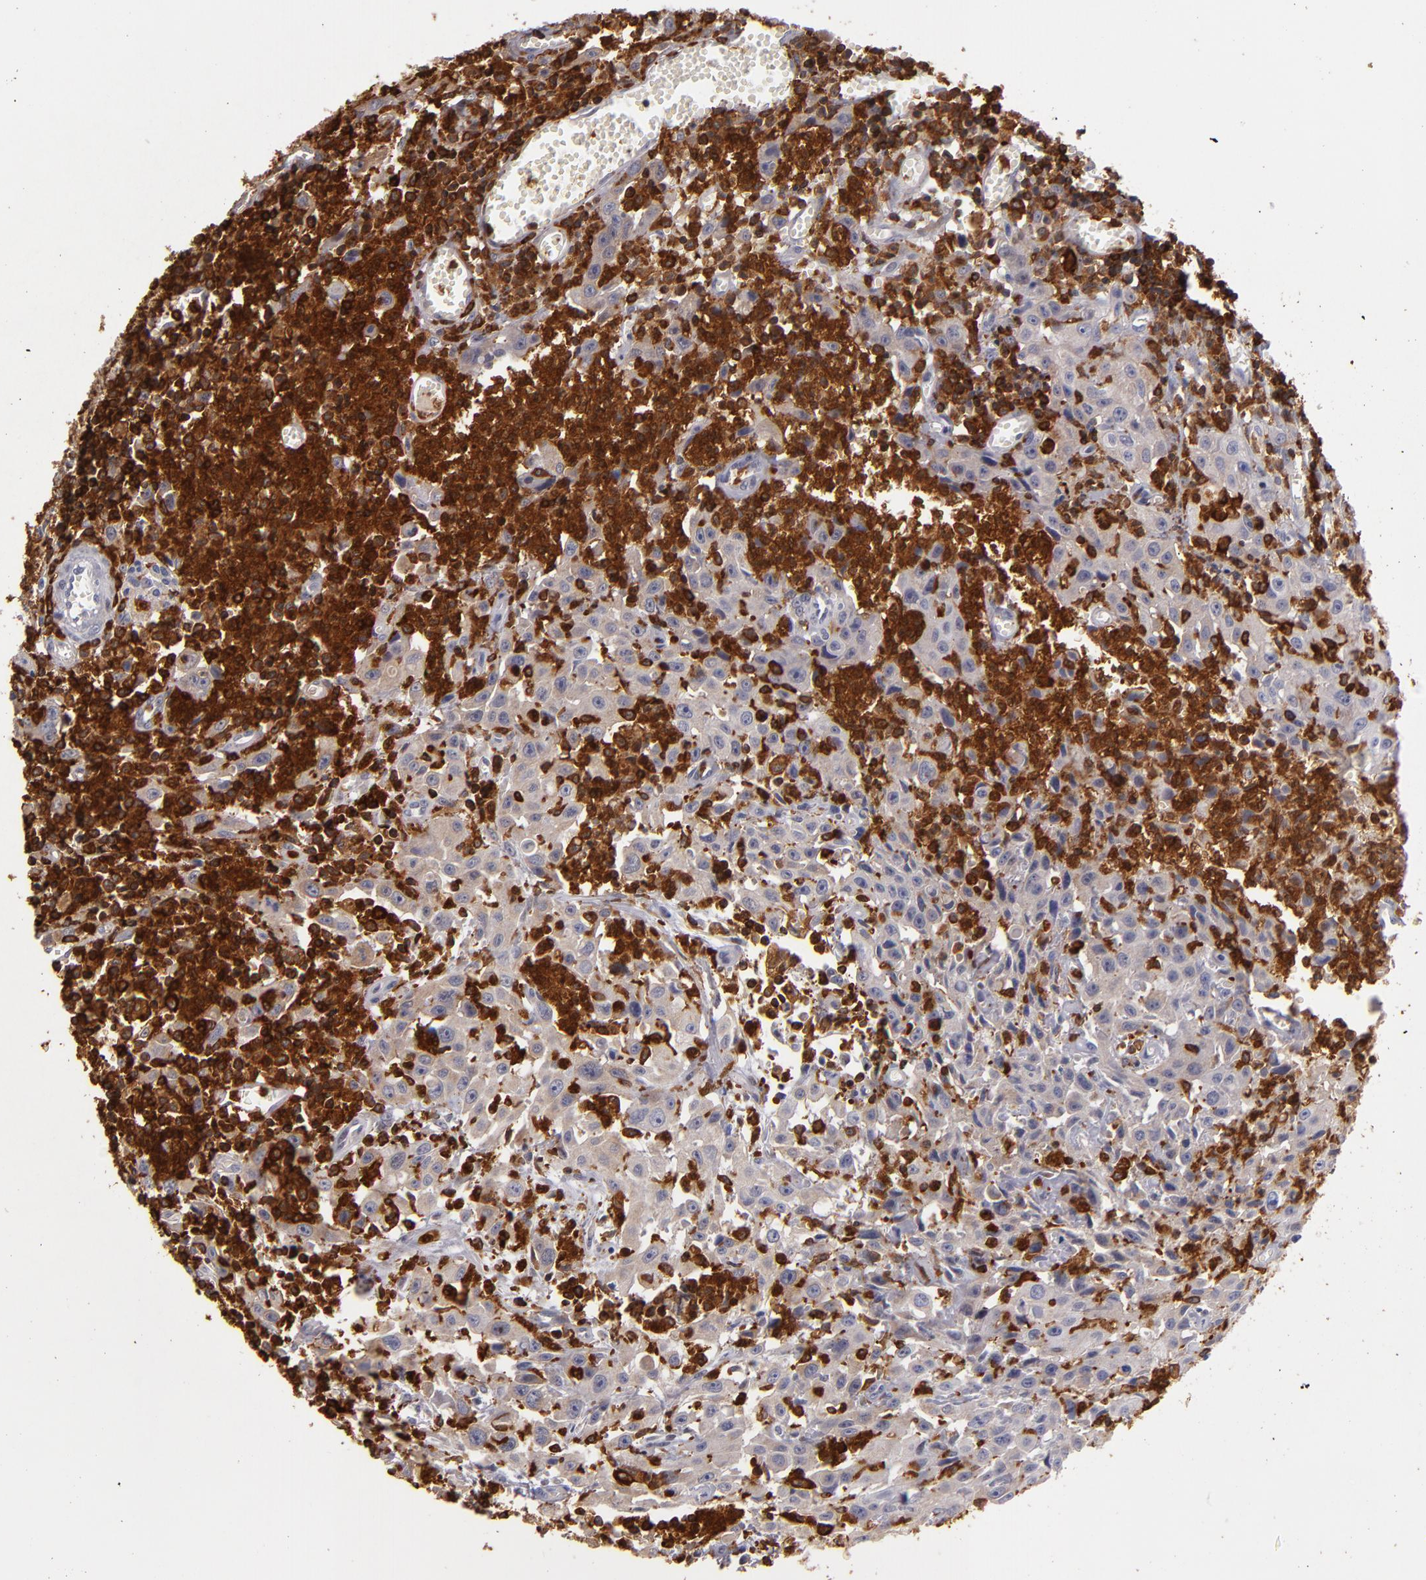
{"staining": {"intensity": "weak", "quantity": ">75%", "location": "cytoplasmic/membranous"}, "tissue": "urothelial cancer", "cell_type": "Tumor cells", "image_type": "cancer", "snomed": [{"axis": "morphology", "description": "Urothelial carcinoma, High grade"}, {"axis": "topography", "description": "Urinary bladder"}], "caption": "Urothelial carcinoma (high-grade) stained with a brown dye displays weak cytoplasmic/membranous positive expression in about >75% of tumor cells.", "gene": "WAS", "patient": {"sex": "male", "age": 66}}